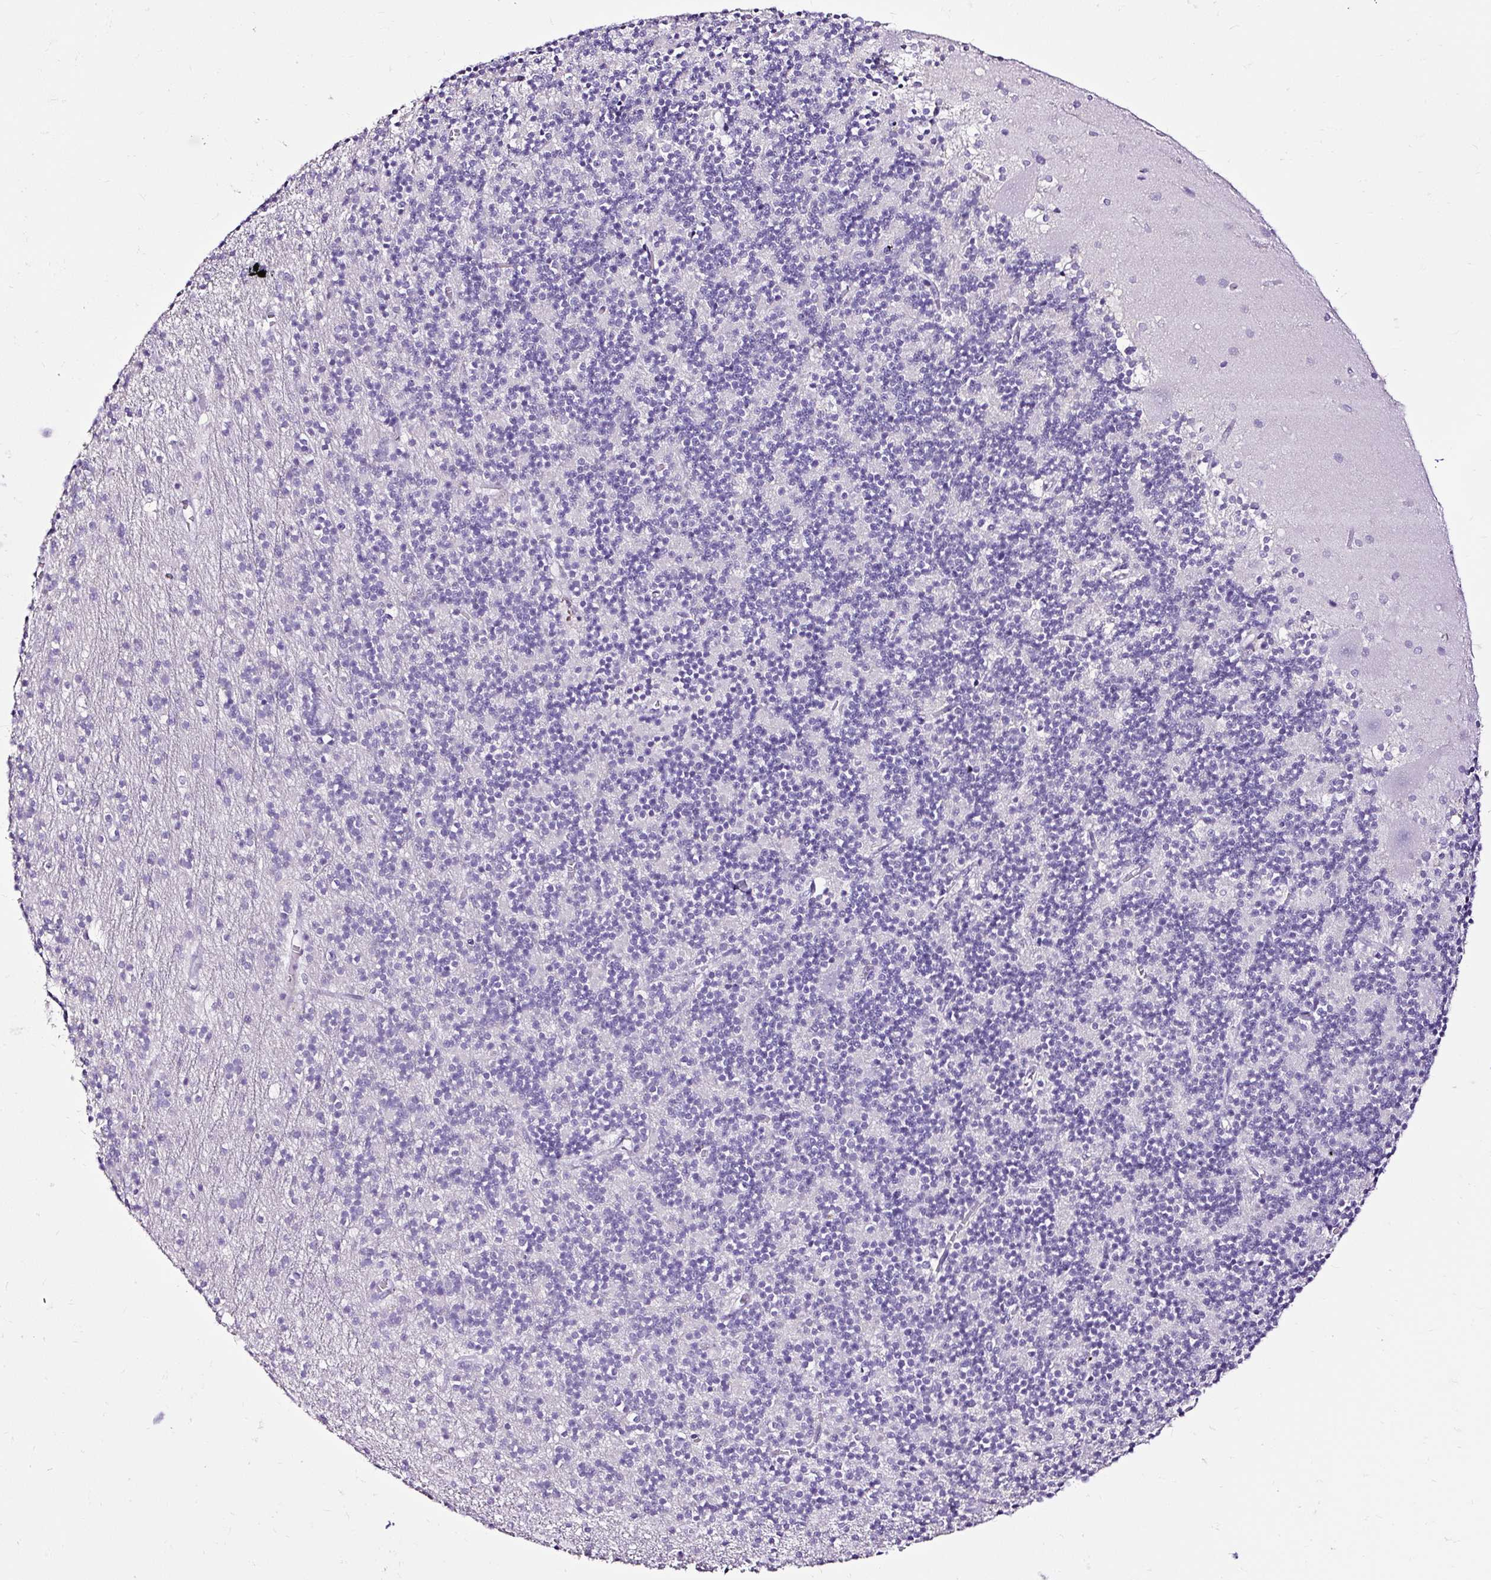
{"staining": {"intensity": "negative", "quantity": "none", "location": "none"}, "tissue": "cerebellum", "cell_type": "Cells in granular layer", "image_type": "normal", "snomed": [{"axis": "morphology", "description": "Normal tissue, NOS"}, {"axis": "topography", "description": "Cerebellum"}], "caption": "A histopathology image of cerebellum stained for a protein displays no brown staining in cells in granular layer.", "gene": "SLC7A8", "patient": {"sex": "male", "age": 54}}